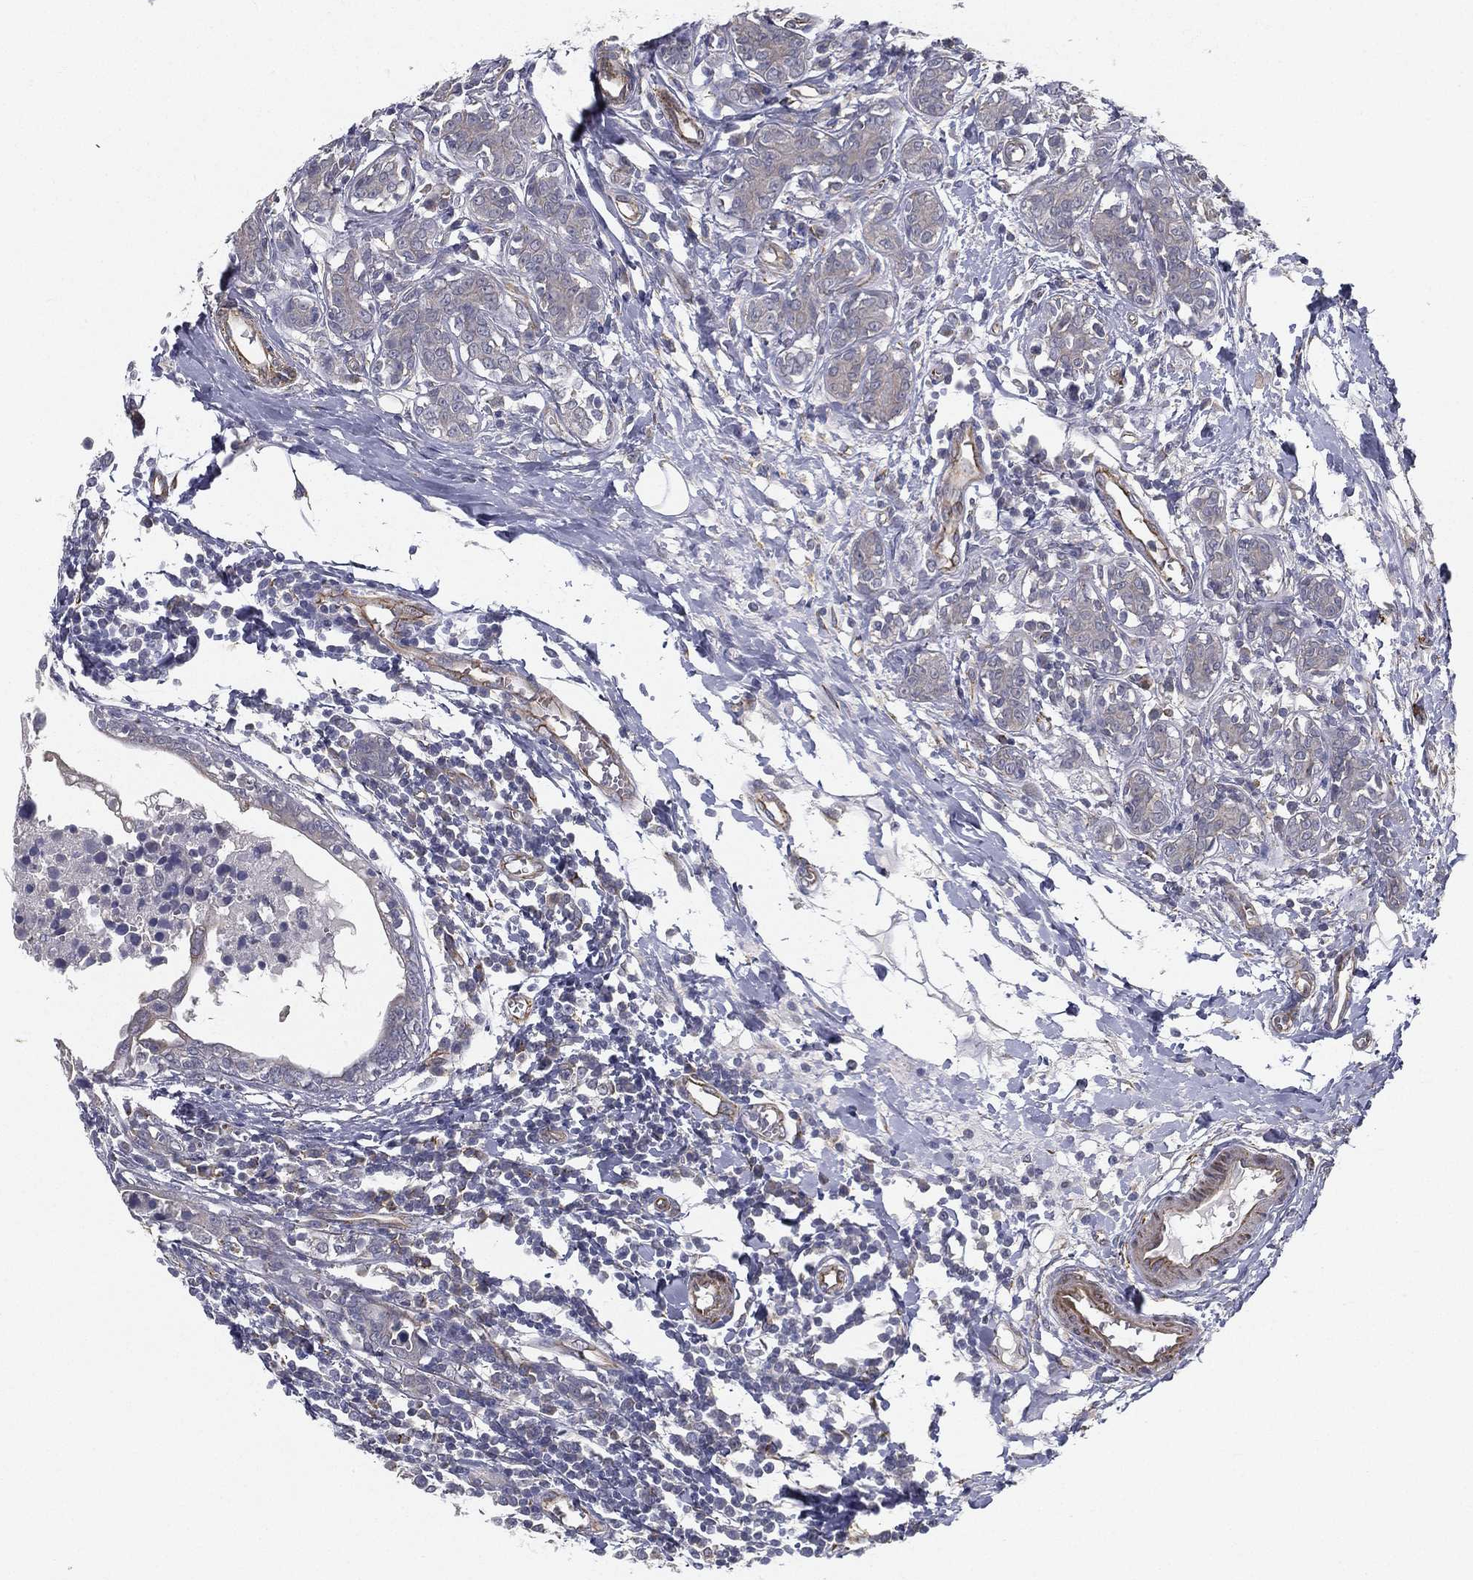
{"staining": {"intensity": "negative", "quantity": "none", "location": "none"}, "tissue": "breast cancer", "cell_type": "Tumor cells", "image_type": "cancer", "snomed": [{"axis": "morphology", "description": "Duct carcinoma"}, {"axis": "topography", "description": "Breast"}], "caption": "Immunohistochemistry of human breast cancer (intraductal carcinoma) displays no staining in tumor cells.", "gene": "LRRC56", "patient": {"sex": "female", "age": 30}}